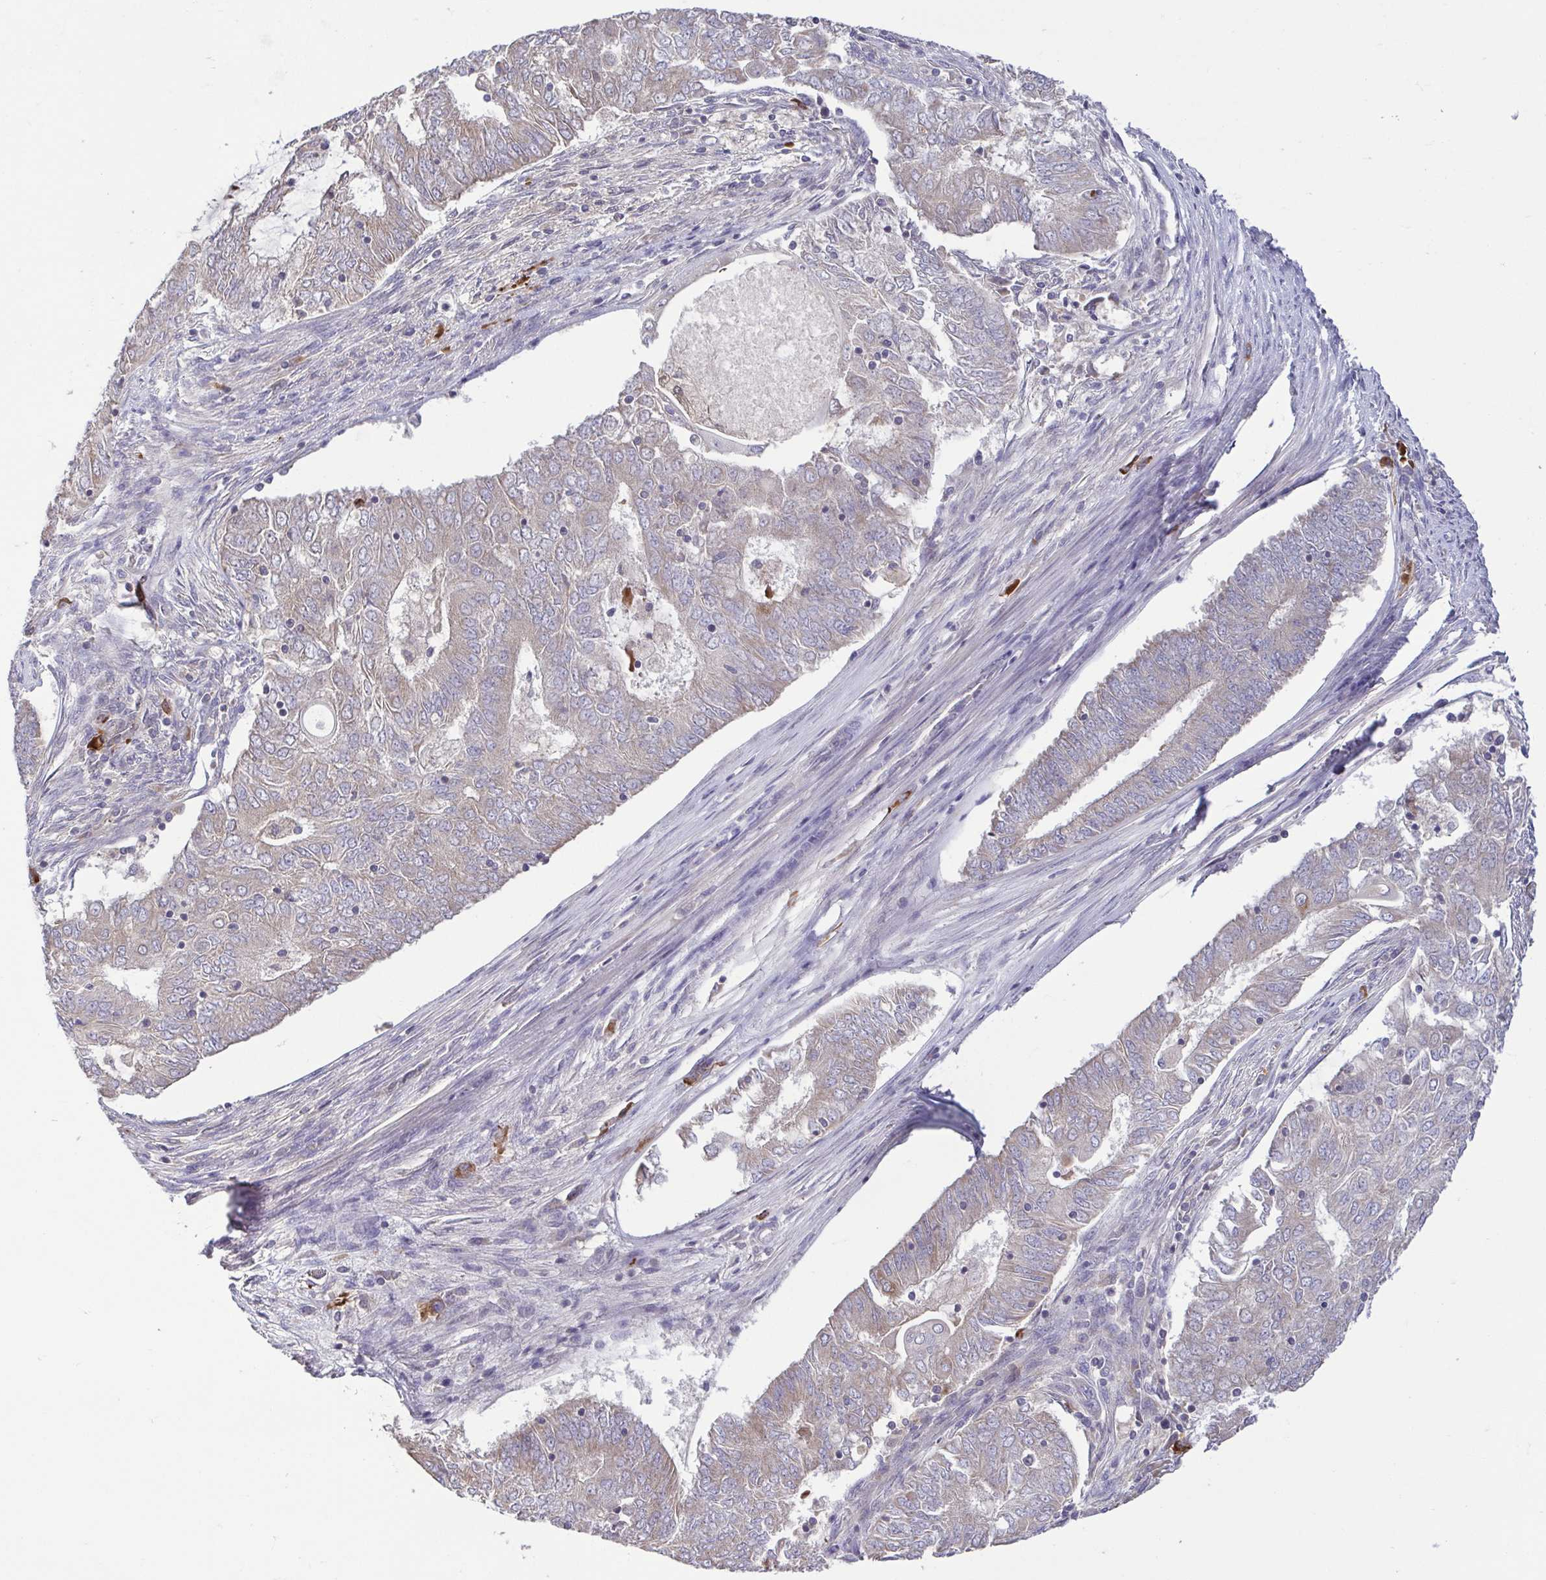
{"staining": {"intensity": "weak", "quantity": "25%-75%", "location": "cytoplasmic/membranous"}, "tissue": "endometrial cancer", "cell_type": "Tumor cells", "image_type": "cancer", "snomed": [{"axis": "morphology", "description": "Adenocarcinoma, NOS"}, {"axis": "topography", "description": "Endometrium"}], "caption": "IHC micrograph of neoplastic tissue: human endometrial adenocarcinoma stained using immunohistochemistry demonstrates low levels of weak protein expression localized specifically in the cytoplasmic/membranous of tumor cells, appearing as a cytoplasmic/membranous brown color.", "gene": "OSBPL7", "patient": {"sex": "female", "age": 62}}